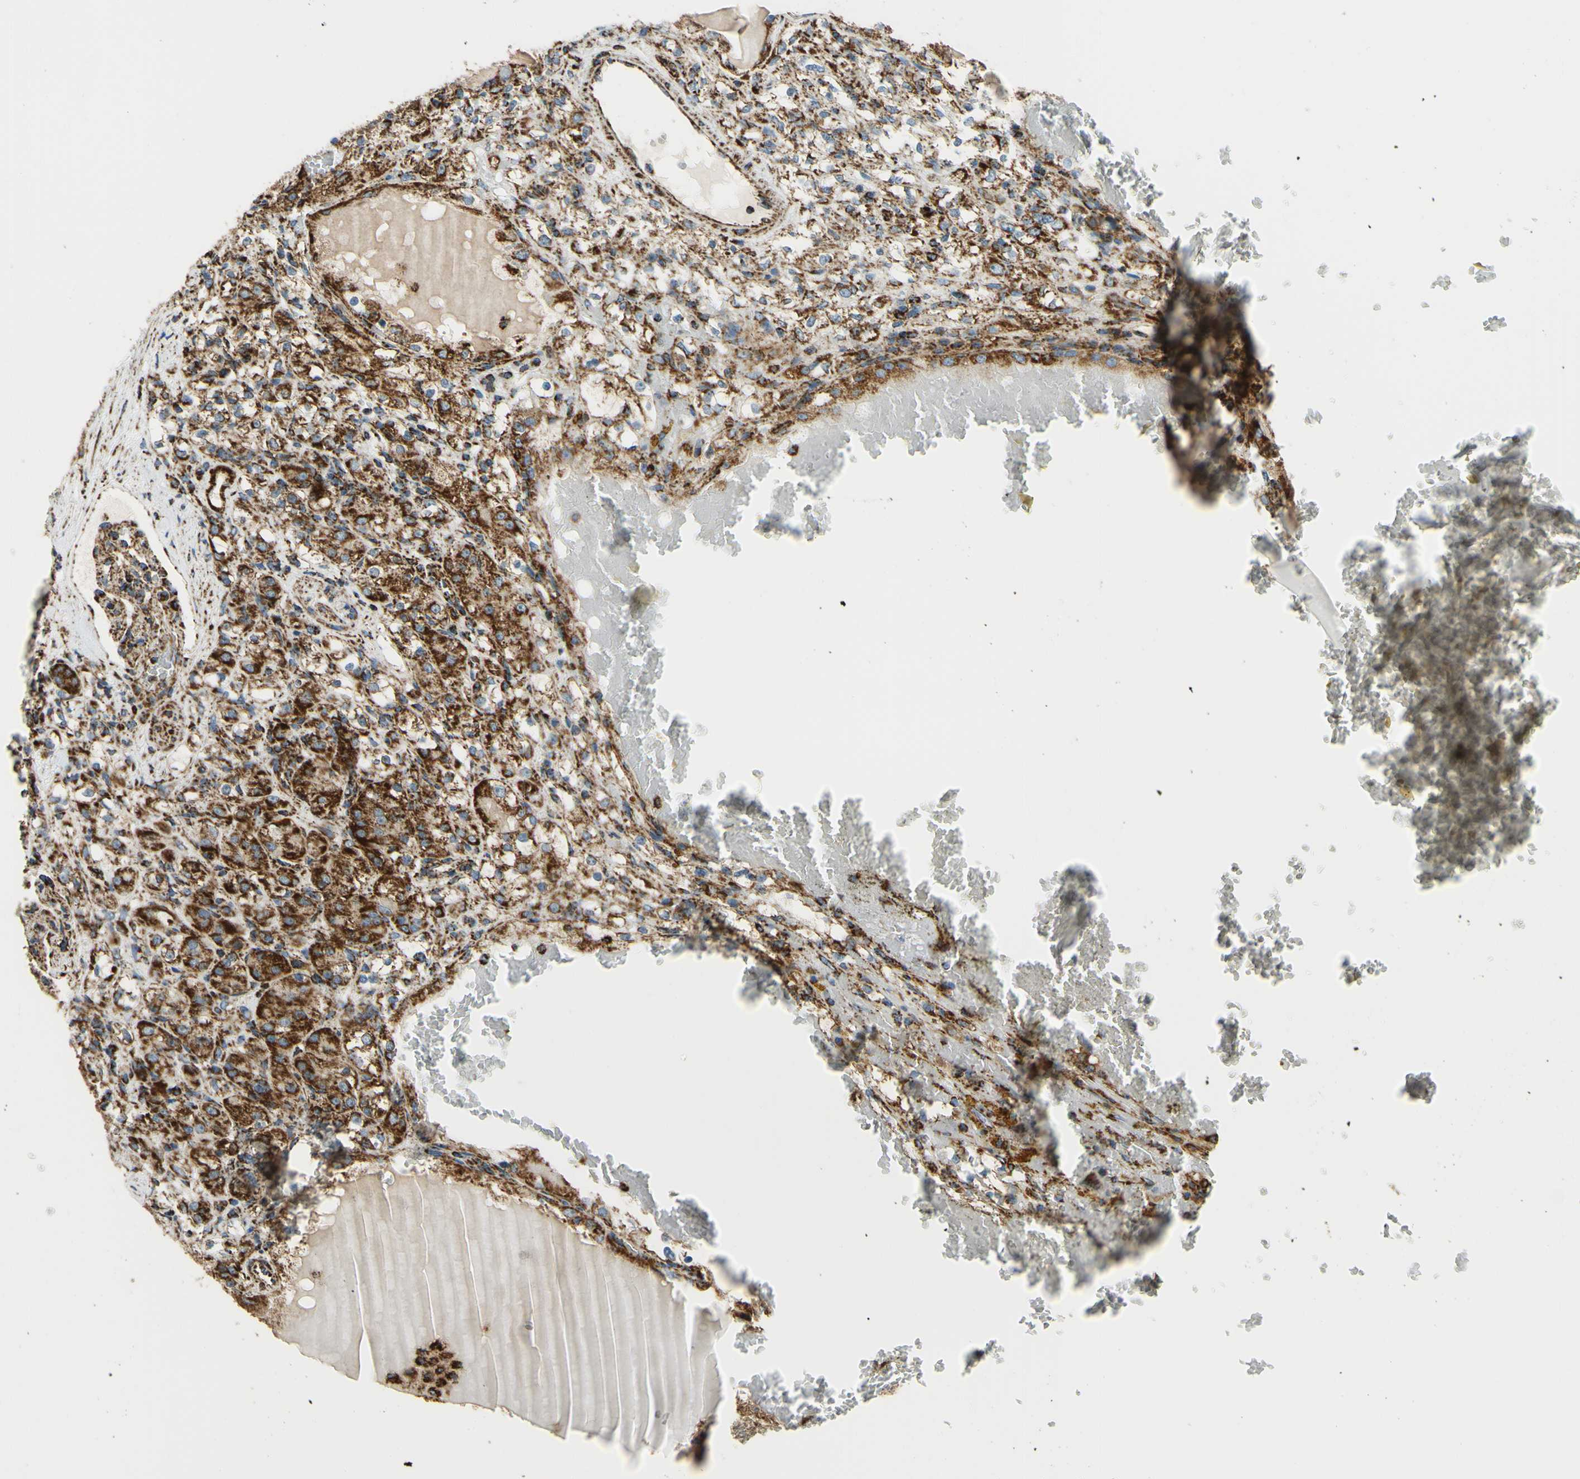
{"staining": {"intensity": "strong", "quantity": ">75%", "location": "cytoplasmic/membranous"}, "tissue": "renal cancer", "cell_type": "Tumor cells", "image_type": "cancer", "snomed": [{"axis": "morphology", "description": "Normal tissue, NOS"}, {"axis": "morphology", "description": "Adenocarcinoma, NOS"}, {"axis": "topography", "description": "Kidney"}], "caption": "A high-resolution micrograph shows IHC staining of renal adenocarcinoma, which shows strong cytoplasmic/membranous expression in about >75% of tumor cells.", "gene": "MAVS", "patient": {"sex": "male", "age": 61}}